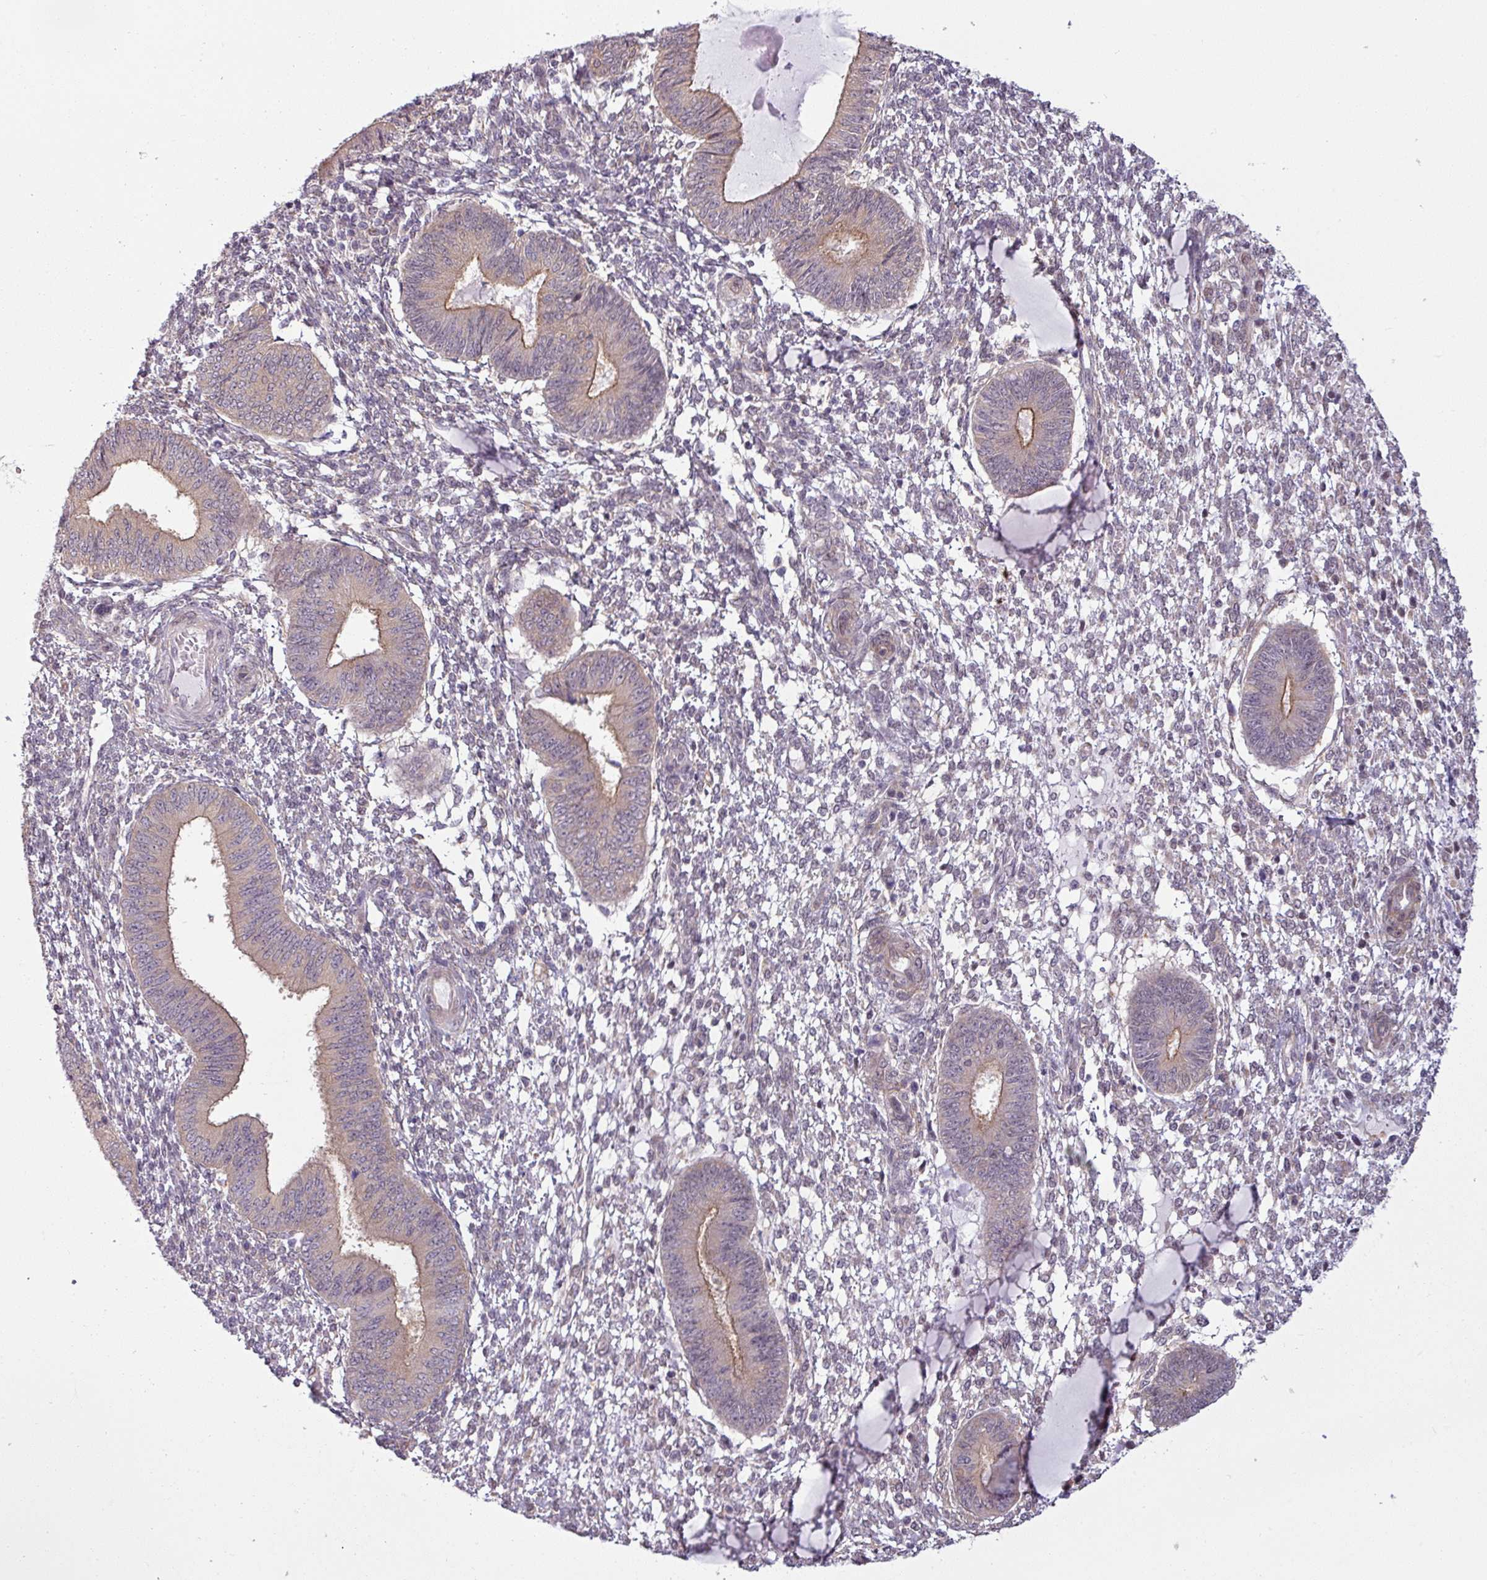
{"staining": {"intensity": "negative", "quantity": "none", "location": "none"}, "tissue": "endometrium", "cell_type": "Cells in endometrial stroma", "image_type": "normal", "snomed": [{"axis": "morphology", "description": "Normal tissue, NOS"}, {"axis": "topography", "description": "Endometrium"}], "caption": "An image of human endometrium is negative for staining in cells in endometrial stroma. (IHC, brightfield microscopy, high magnification).", "gene": "CCDC144A", "patient": {"sex": "female", "age": 49}}